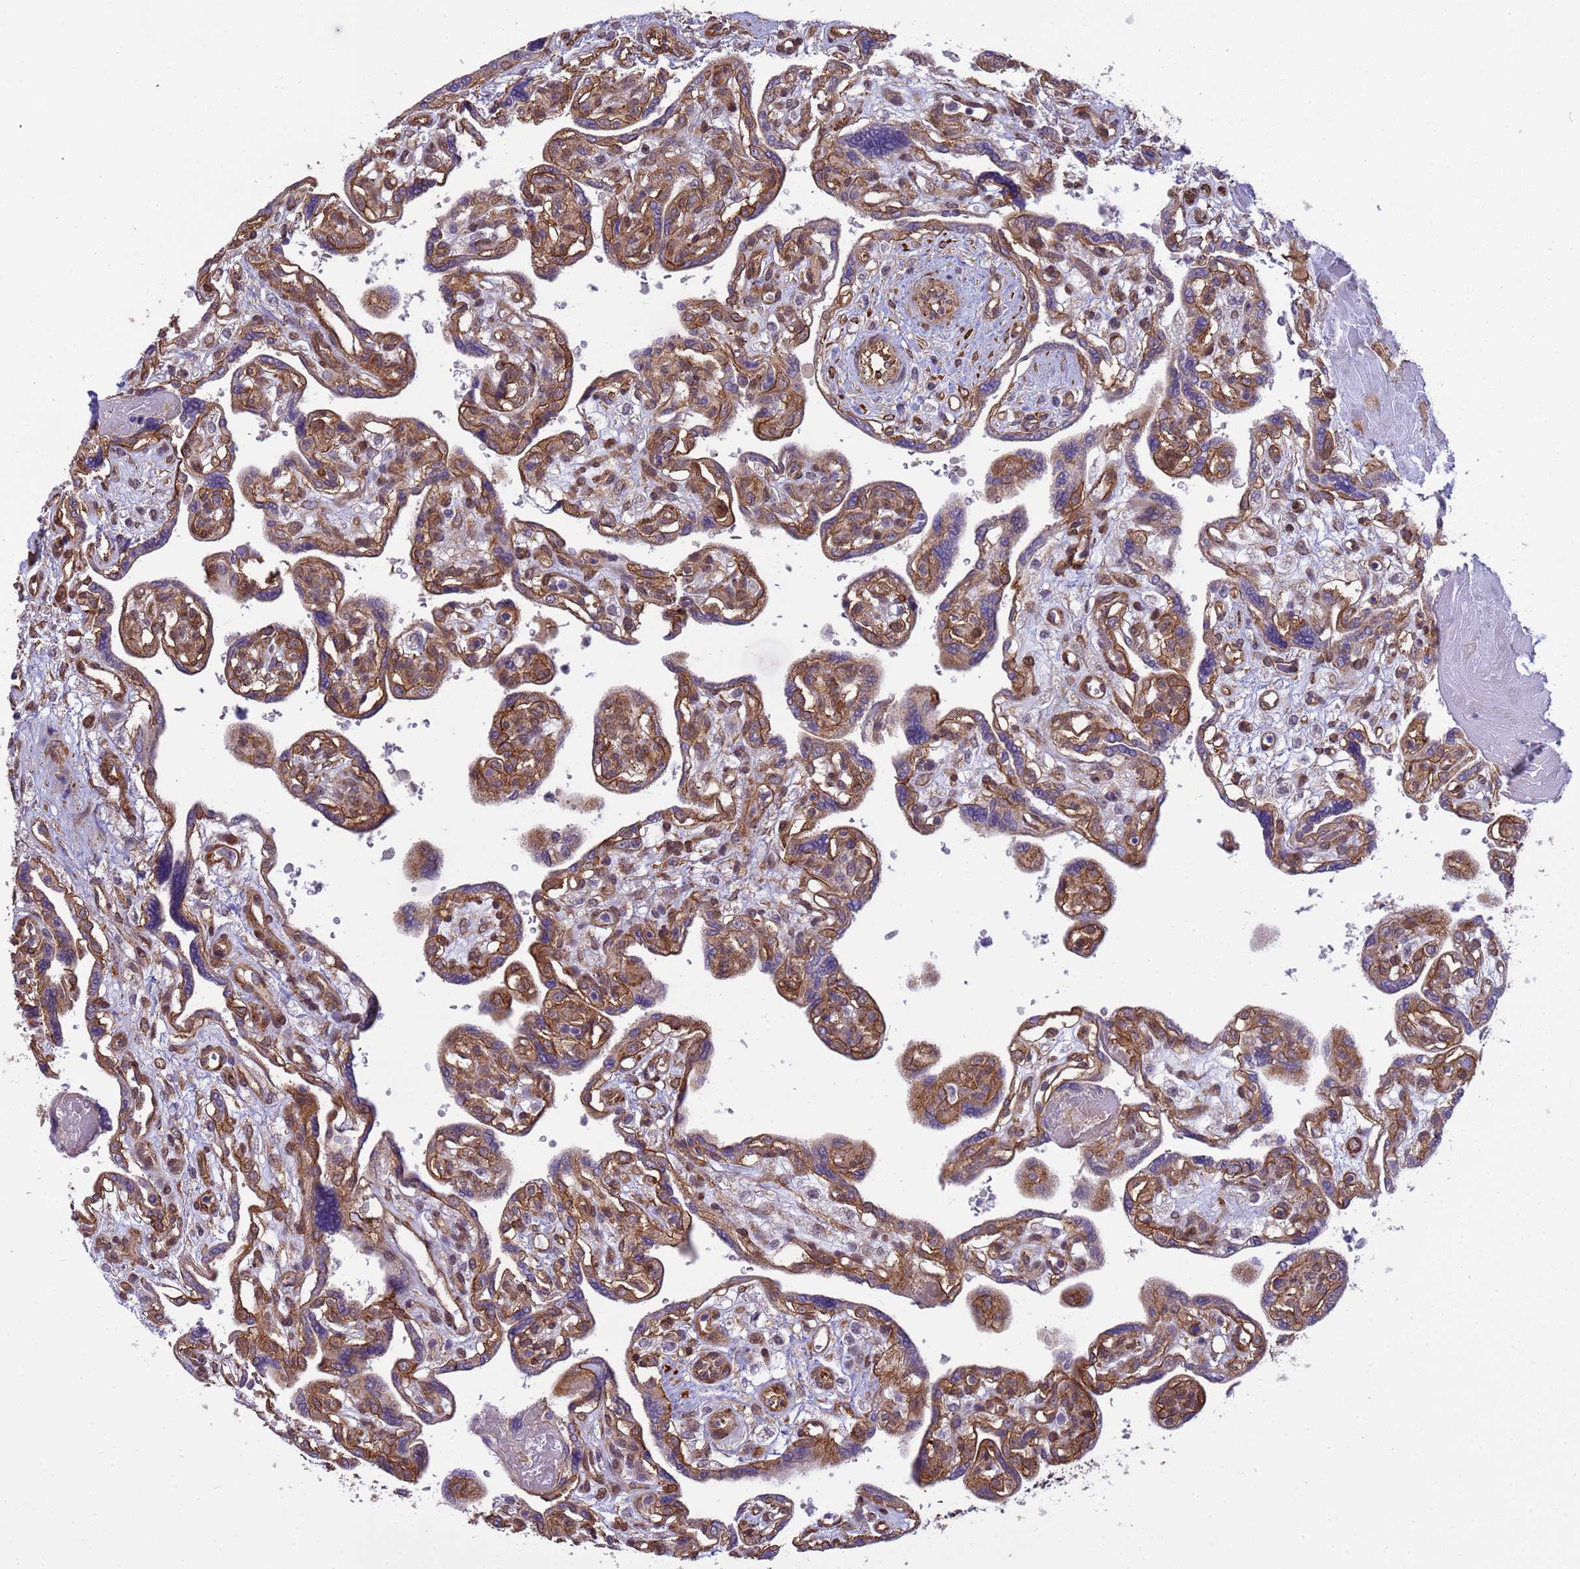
{"staining": {"intensity": "moderate", "quantity": "25%-75%", "location": "cytoplasmic/membranous"}, "tissue": "placenta", "cell_type": "Trophoblastic cells", "image_type": "normal", "snomed": [{"axis": "morphology", "description": "Normal tissue, NOS"}, {"axis": "topography", "description": "Placenta"}], "caption": "IHC micrograph of unremarkable placenta: human placenta stained using IHC reveals medium levels of moderate protein expression localized specifically in the cytoplasmic/membranous of trophoblastic cells, appearing as a cytoplasmic/membranous brown color.", "gene": "ITGB4", "patient": {"sex": "female", "age": 39}}